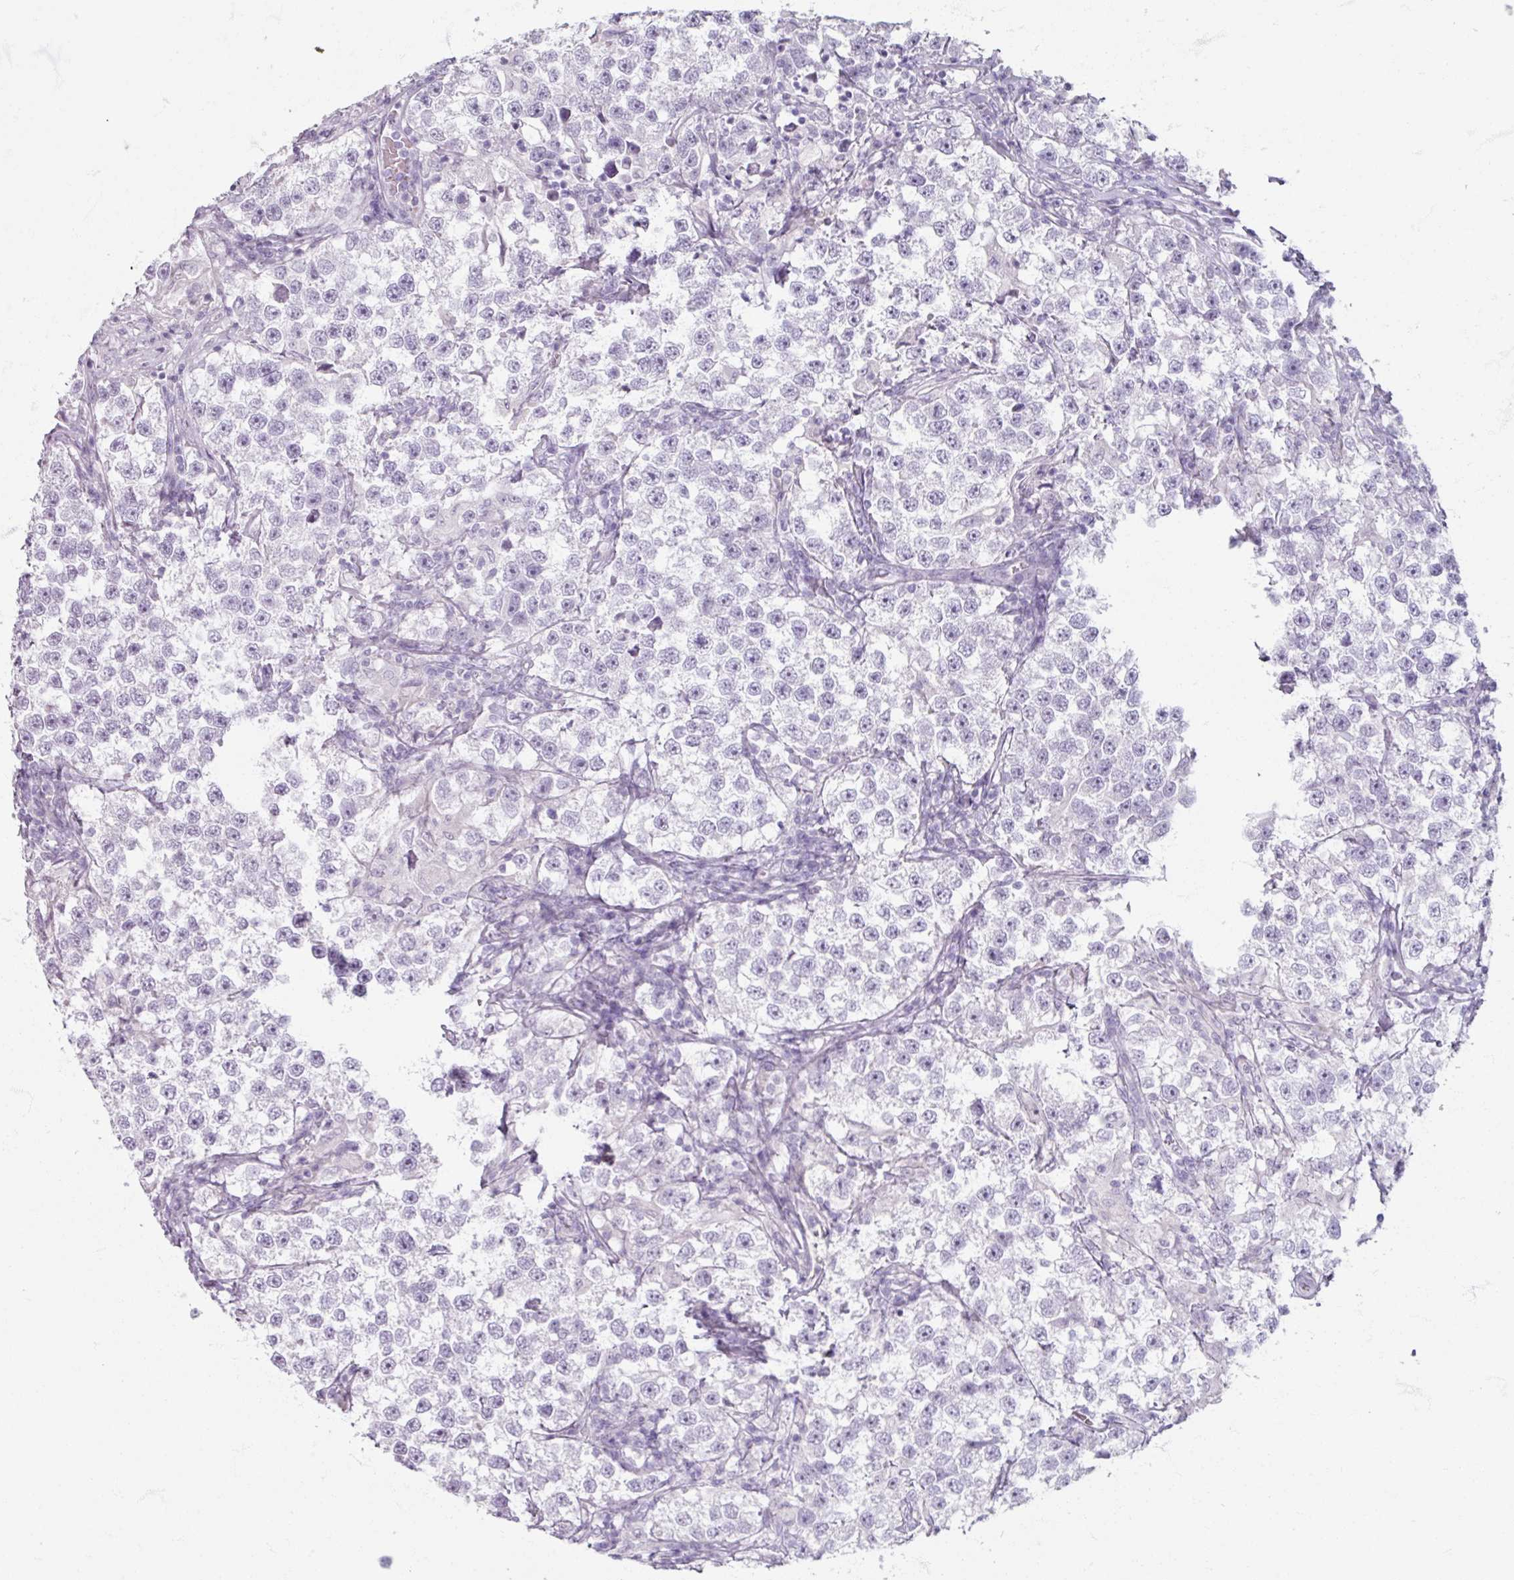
{"staining": {"intensity": "negative", "quantity": "none", "location": "none"}, "tissue": "testis cancer", "cell_type": "Tumor cells", "image_type": "cancer", "snomed": [{"axis": "morphology", "description": "Seminoma, NOS"}, {"axis": "topography", "description": "Testis"}], "caption": "An image of human testis cancer (seminoma) is negative for staining in tumor cells. The staining was performed using DAB (3,3'-diaminobenzidine) to visualize the protein expression in brown, while the nuclei were stained in blue with hematoxylin (Magnification: 20x).", "gene": "TG", "patient": {"sex": "male", "age": 46}}